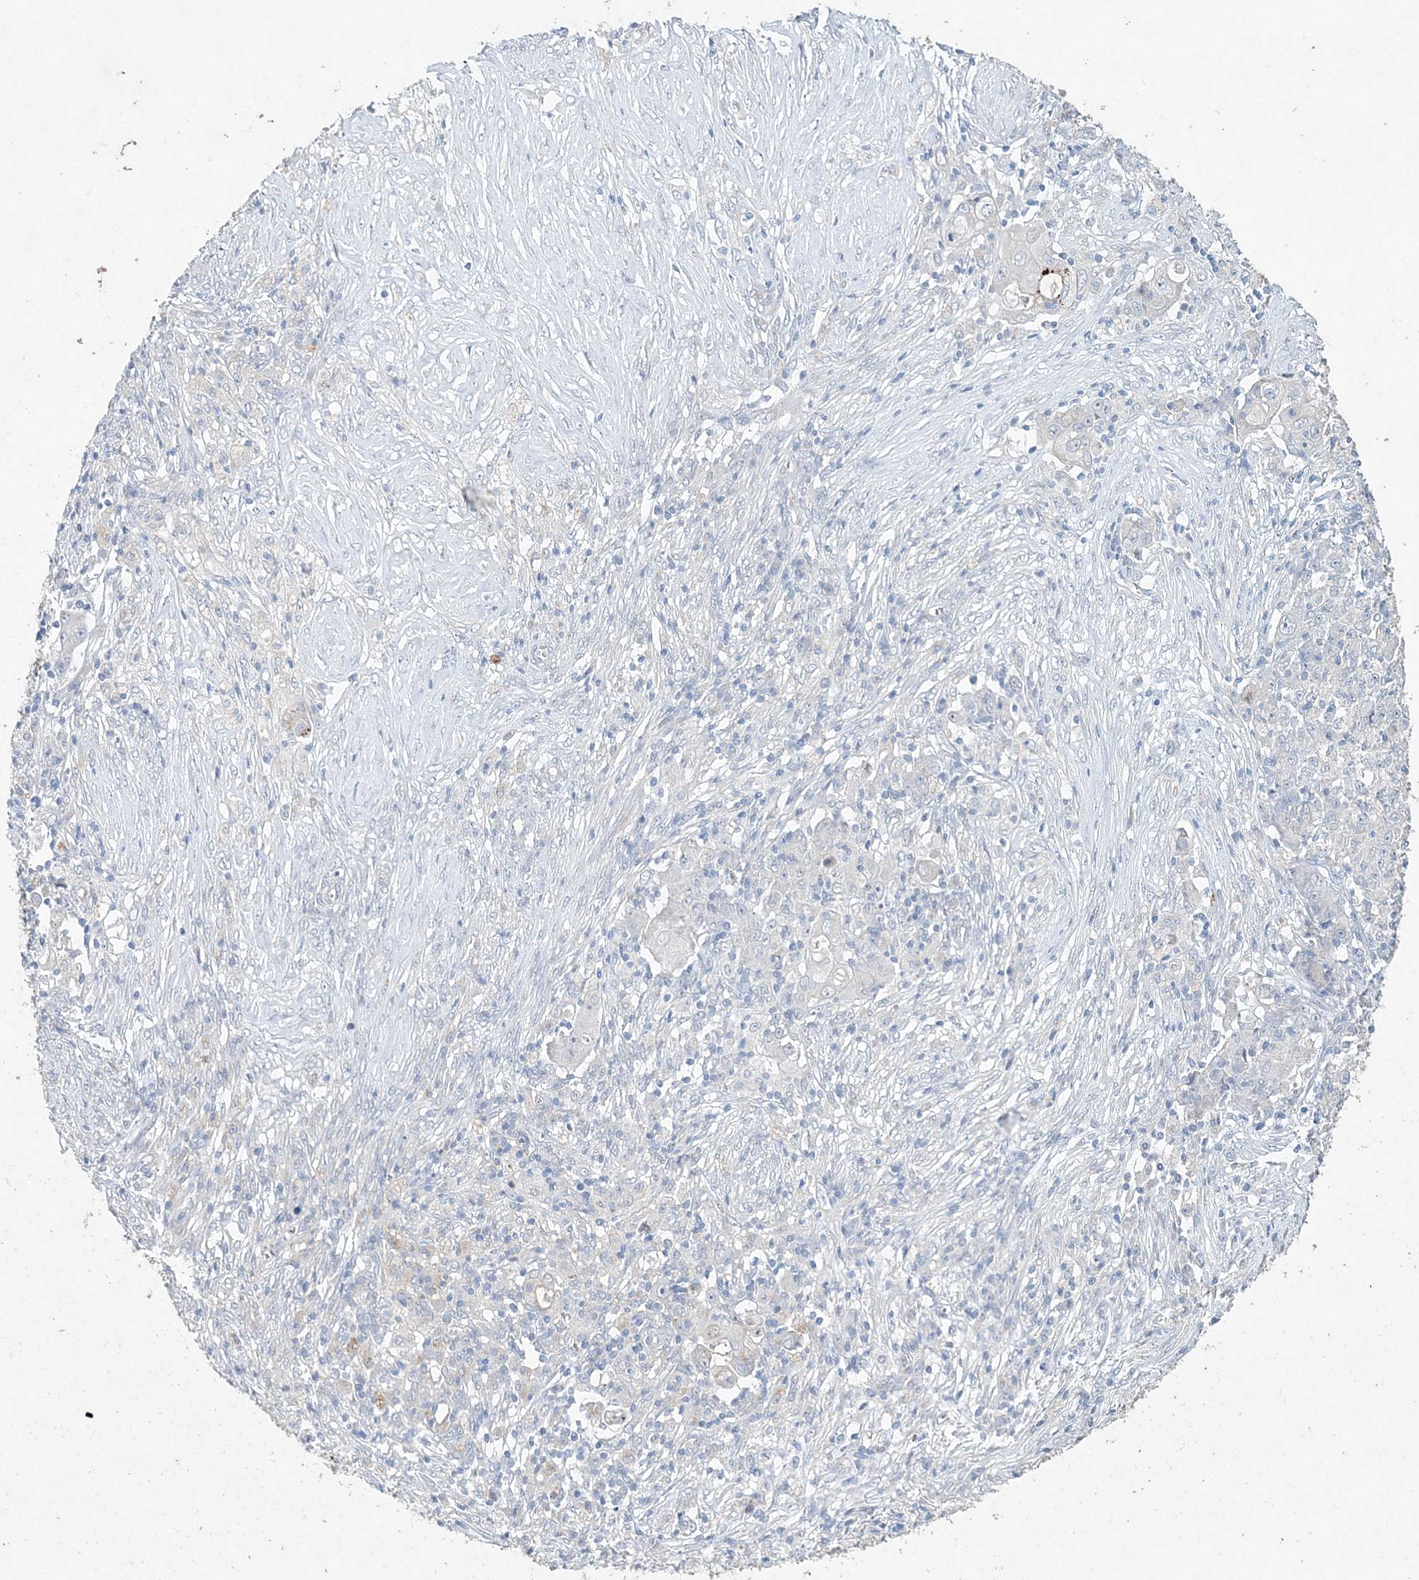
{"staining": {"intensity": "negative", "quantity": "none", "location": "none"}, "tissue": "ovarian cancer", "cell_type": "Tumor cells", "image_type": "cancer", "snomed": [{"axis": "morphology", "description": "Carcinoma, endometroid"}, {"axis": "topography", "description": "Ovary"}], "caption": "Ovarian endometroid carcinoma was stained to show a protein in brown. There is no significant staining in tumor cells.", "gene": "DNAH5", "patient": {"sex": "female", "age": 42}}